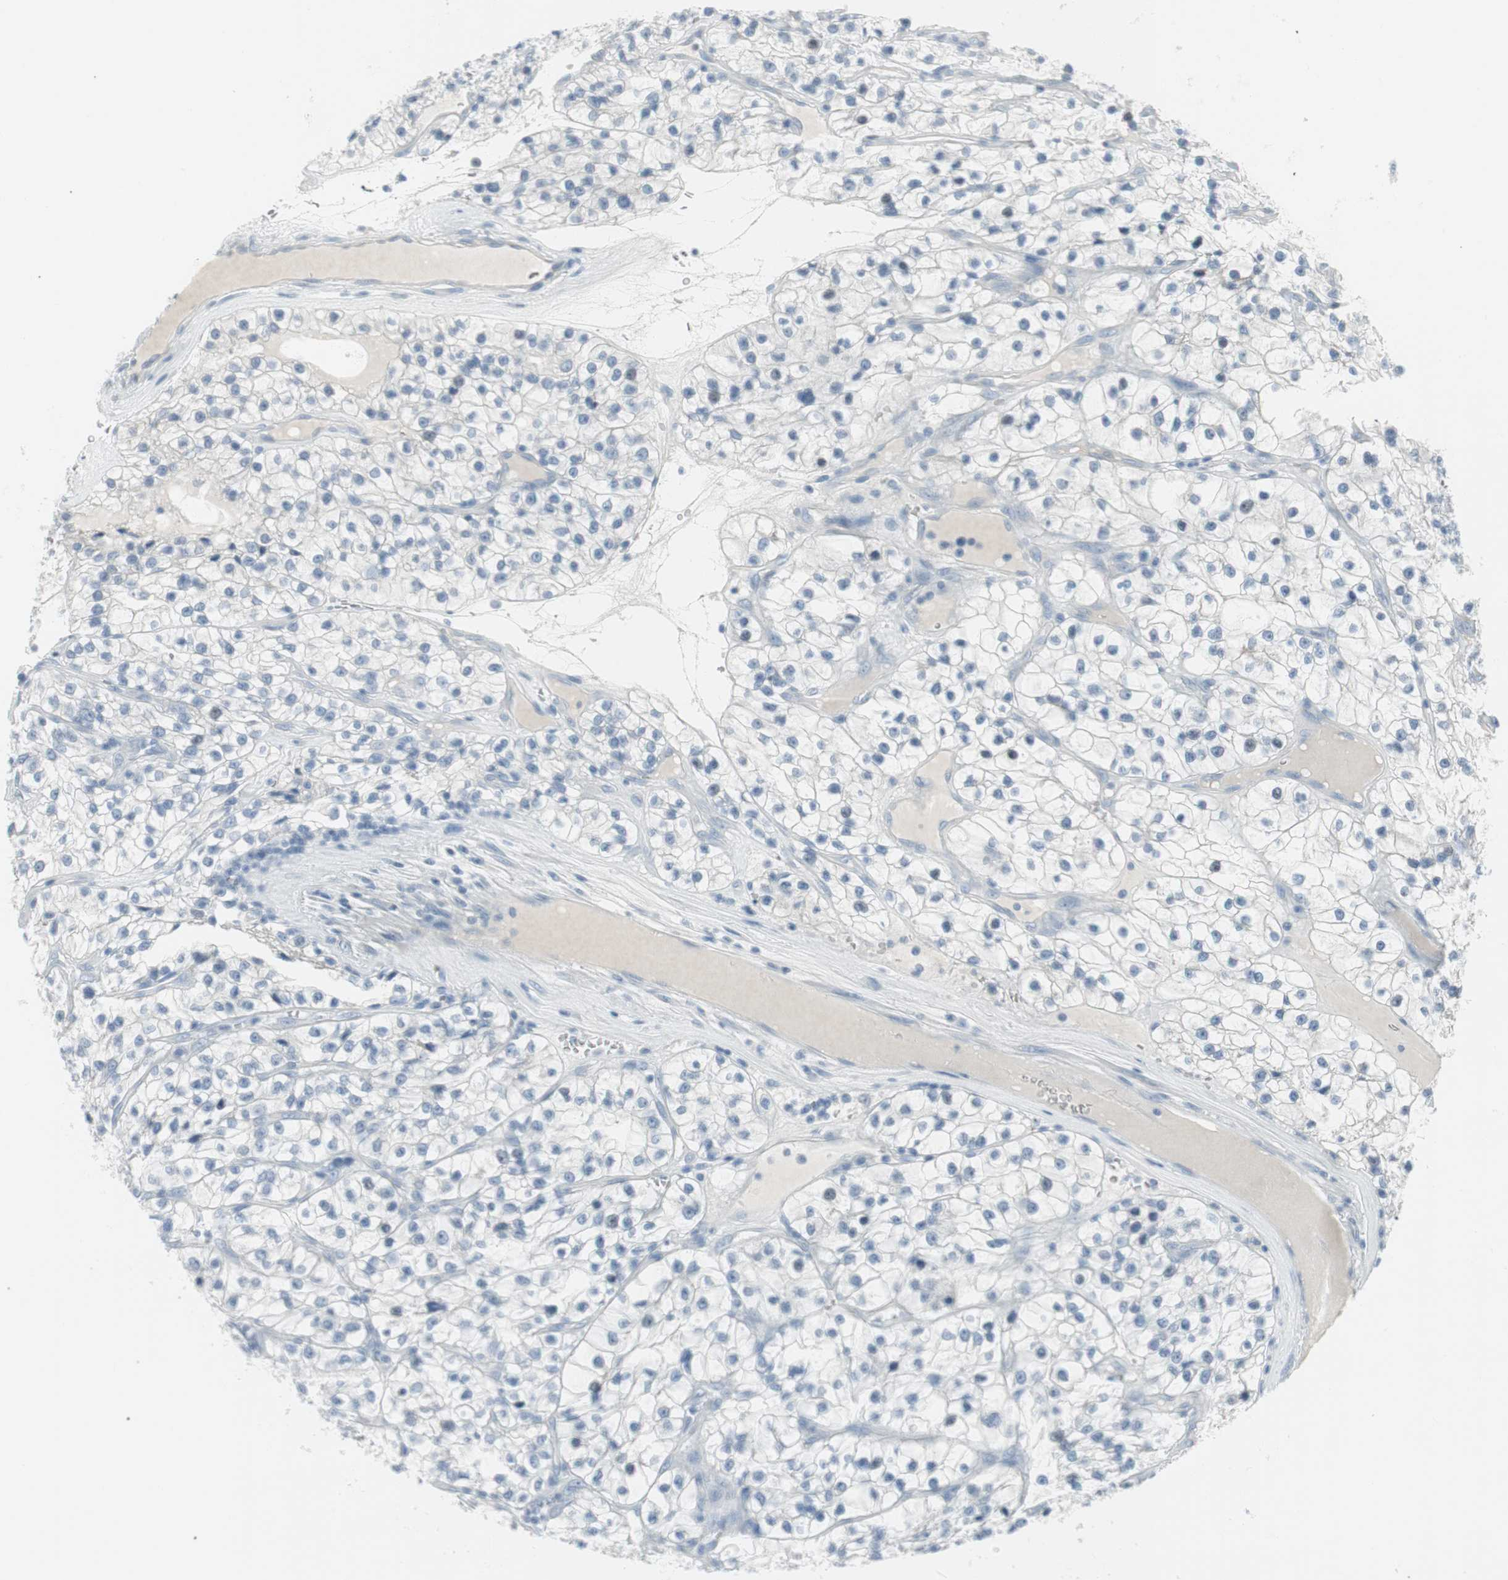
{"staining": {"intensity": "negative", "quantity": "none", "location": "none"}, "tissue": "renal cancer", "cell_type": "Tumor cells", "image_type": "cancer", "snomed": [{"axis": "morphology", "description": "Adenocarcinoma, NOS"}, {"axis": "topography", "description": "Kidney"}], "caption": "A histopathology image of human renal cancer is negative for staining in tumor cells.", "gene": "AGR2", "patient": {"sex": "female", "age": 57}}